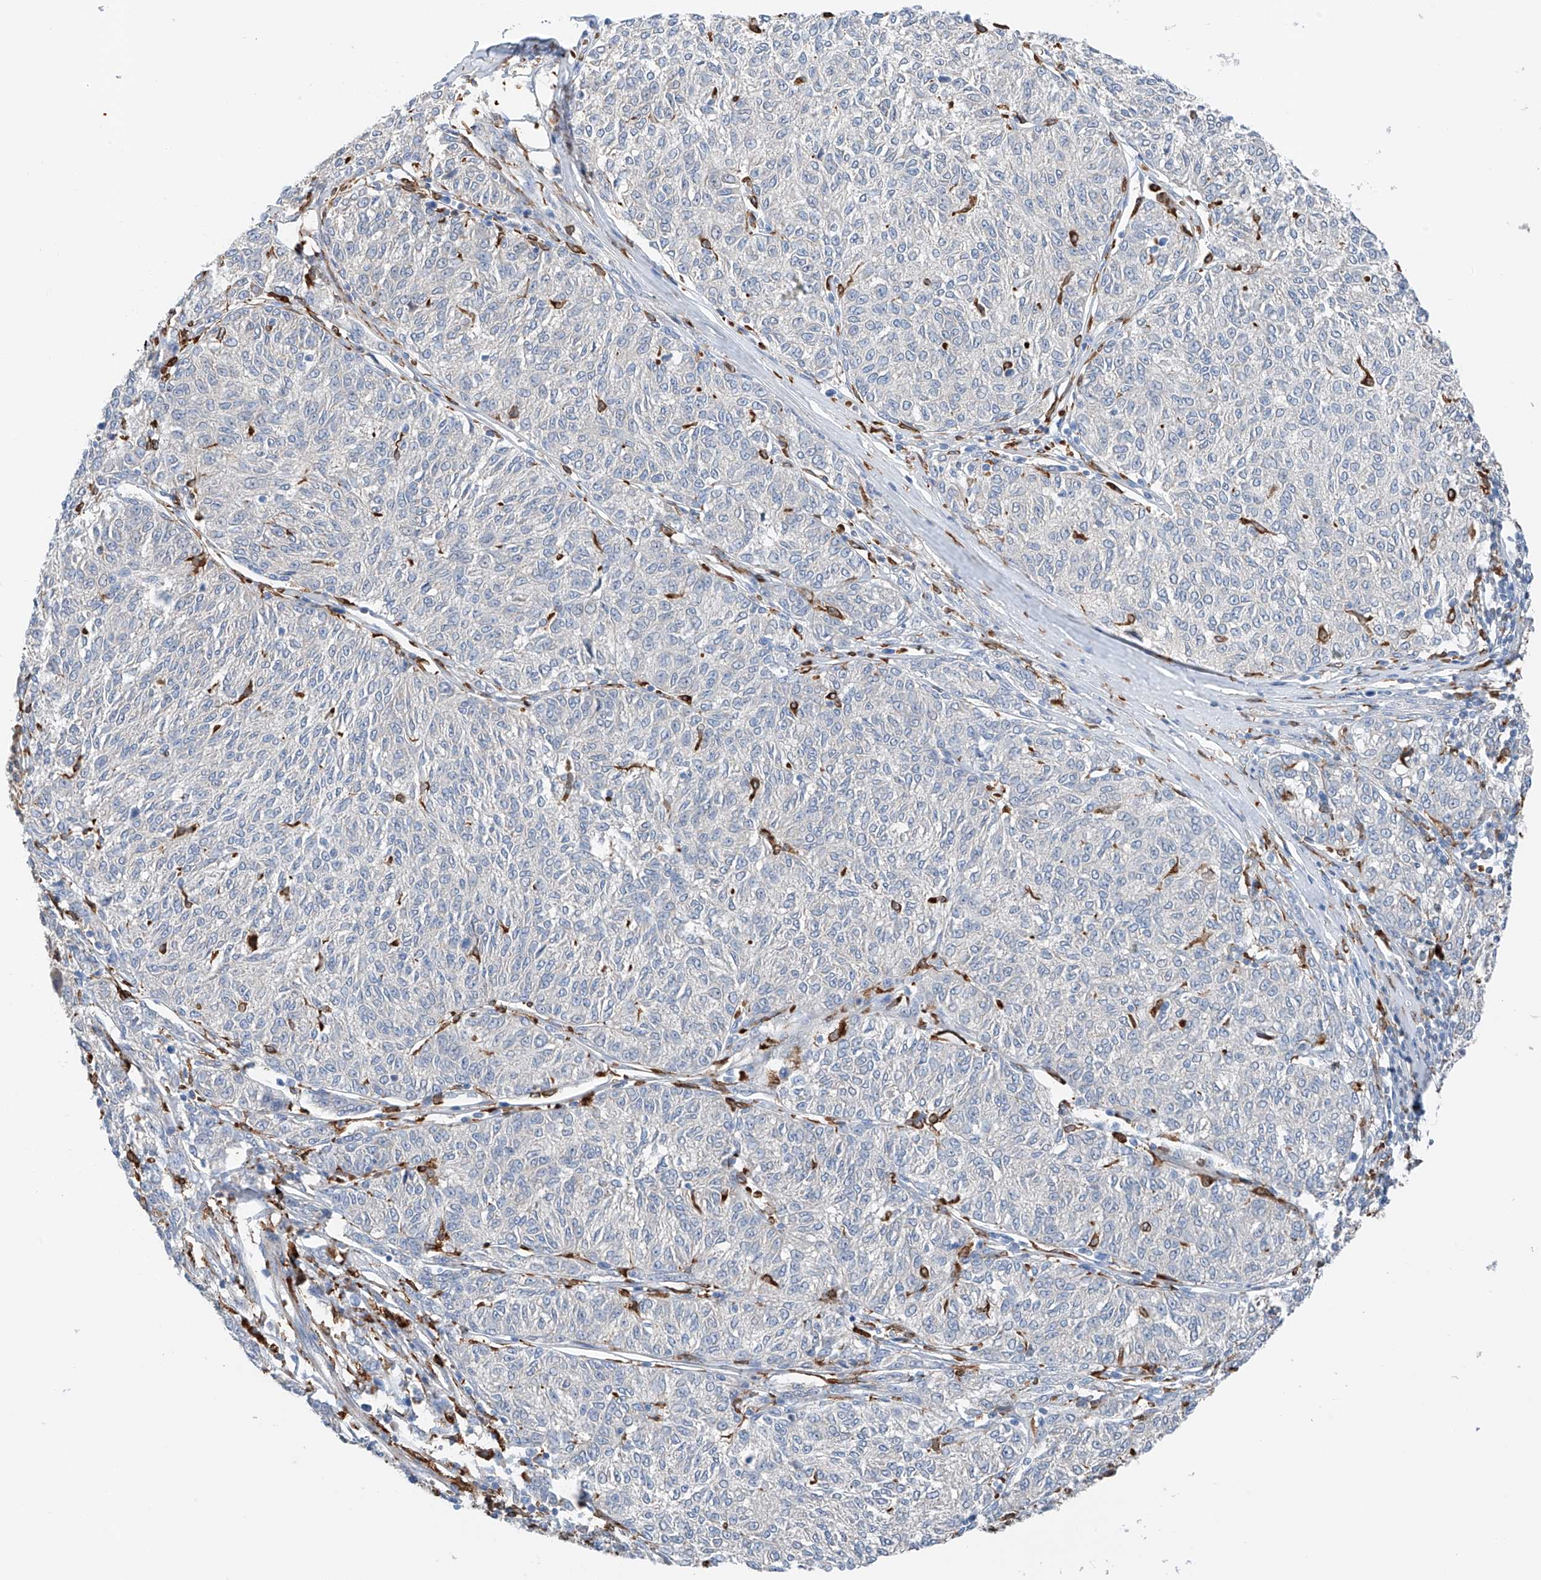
{"staining": {"intensity": "negative", "quantity": "none", "location": "none"}, "tissue": "melanoma", "cell_type": "Tumor cells", "image_type": "cancer", "snomed": [{"axis": "morphology", "description": "Malignant melanoma, NOS"}, {"axis": "topography", "description": "Skin"}], "caption": "A histopathology image of malignant melanoma stained for a protein exhibits no brown staining in tumor cells.", "gene": "TBXAS1", "patient": {"sex": "female", "age": 72}}